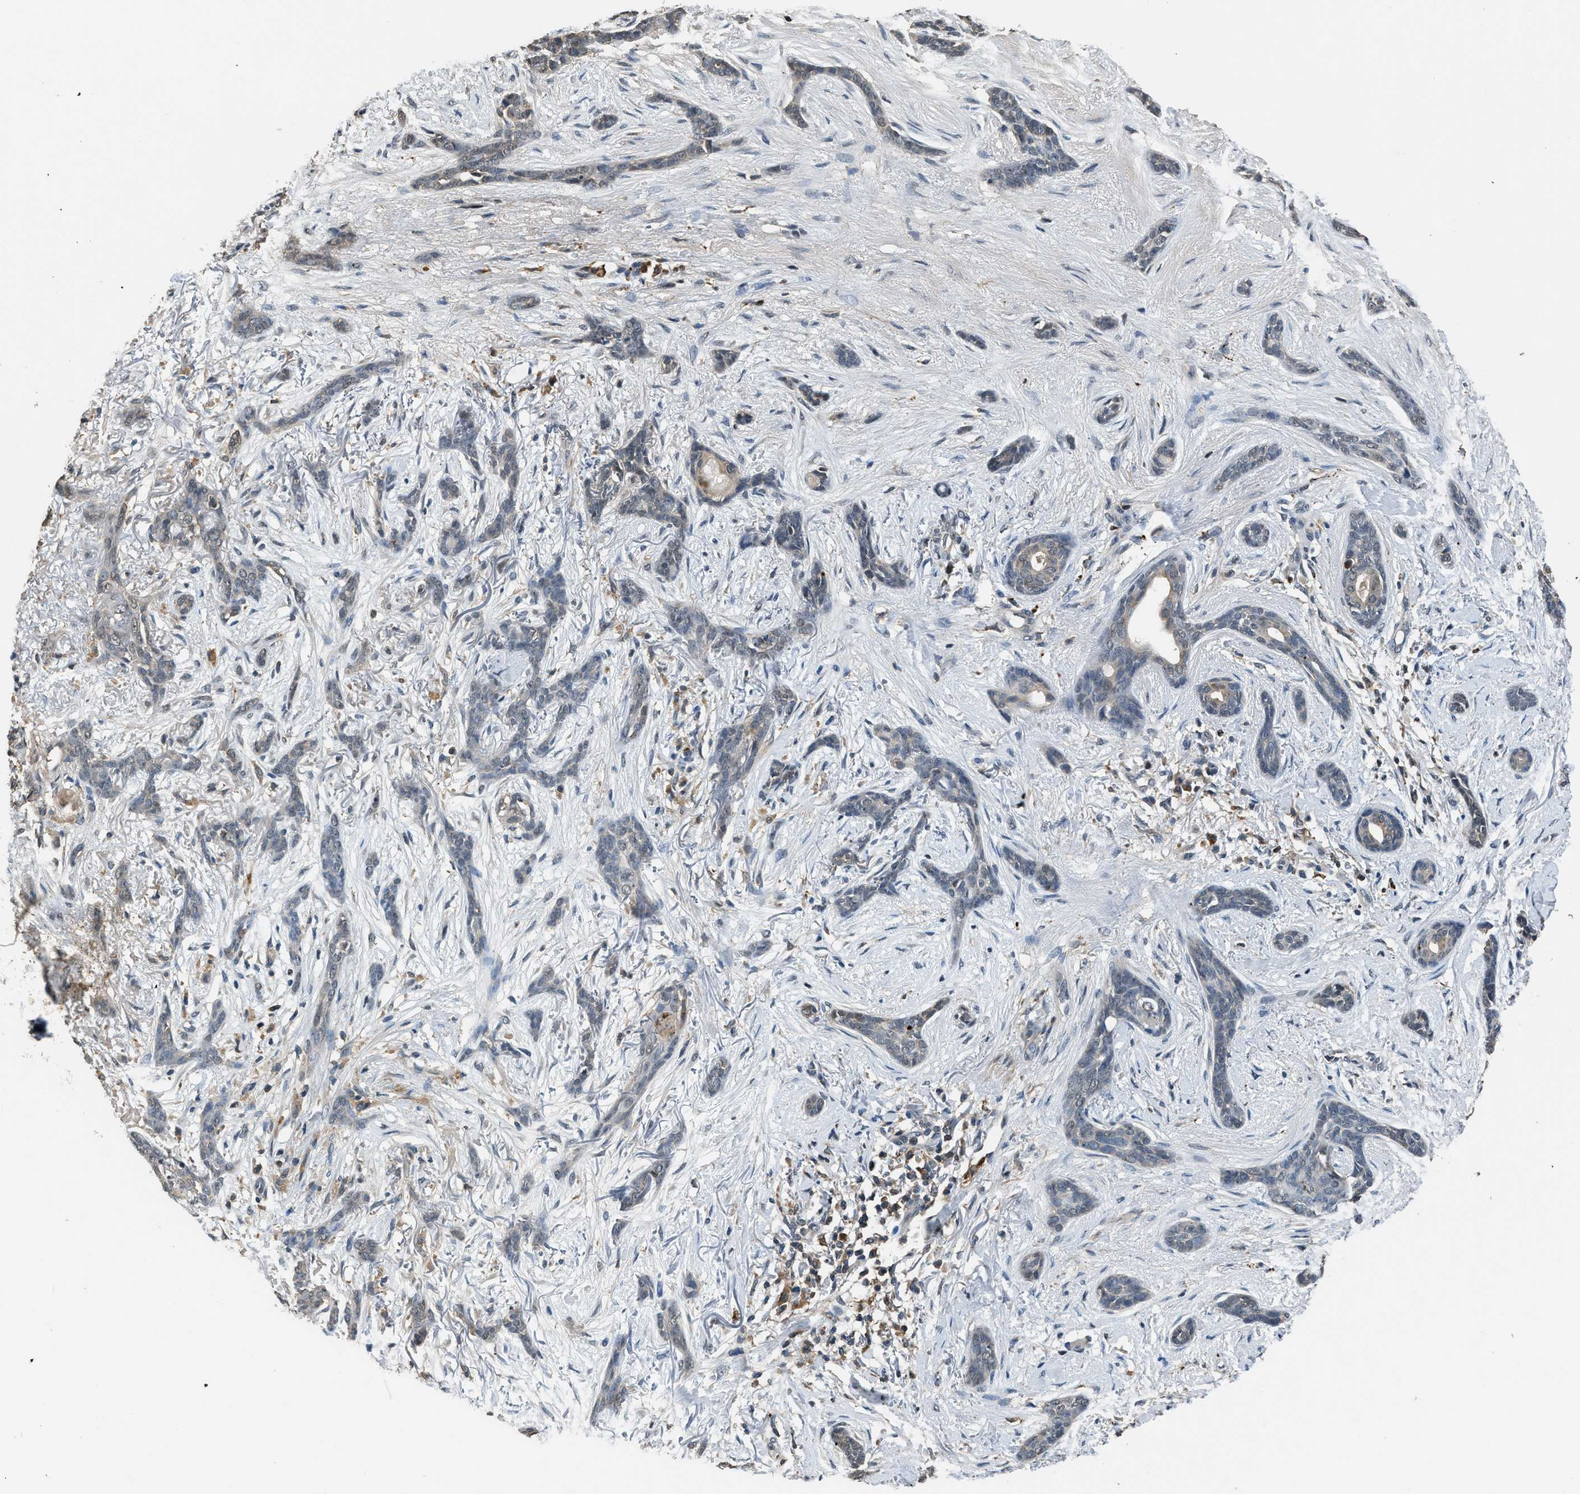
{"staining": {"intensity": "weak", "quantity": "<25%", "location": "cytoplasmic/membranous"}, "tissue": "skin cancer", "cell_type": "Tumor cells", "image_type": "cancer", "snomed": [{"axis": "morphology", "description": "Basal cell carcinoma"}, {"axis": "morphology", "description": "Adnexal tumor, benign"}, {"axis": "topography", "description": "Skin"}], "caption": "DAB immunohistochemical staining of skin cancer (basal cell carcinoma) demonstrates no significant positivity in tumor cells.", "gene": "SLC15A4", "patient": {"sex": "female", "age": 42}}